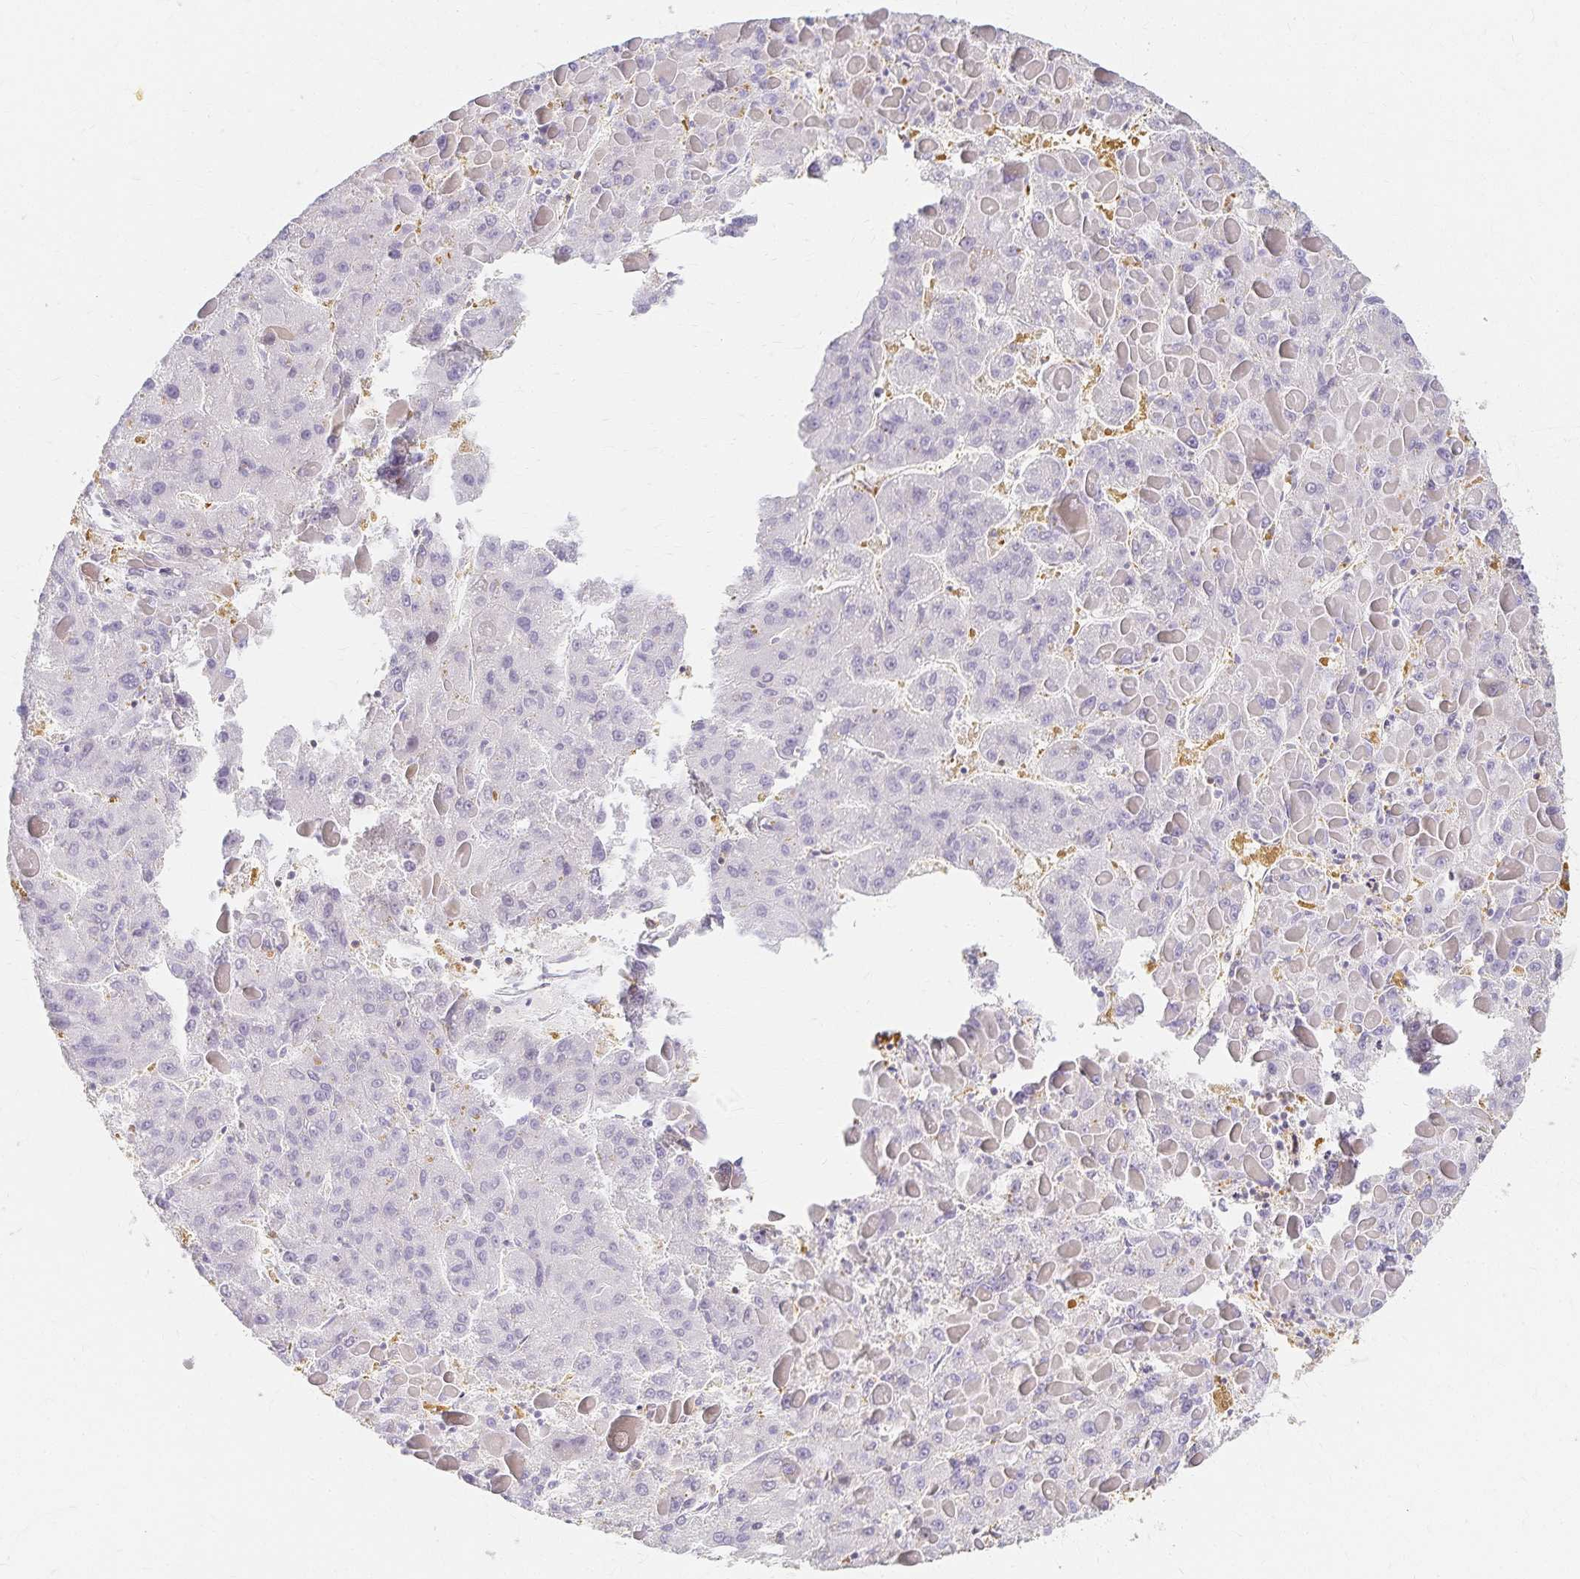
{"staining": {"intensity": "negative", "quantity": "none", "location": "none"}, "tissue": "liver cancer", "cell_type": "Tumor cells", "image_type": "cancer", "snomed": [{"axis": "morphology", "description": "Carcinoma, Hepatocellular, NOS"}, {"axis": "topography", "description": "Liver"}], "caption": "This histopathology image is of liver cancer stained with immunohistochemistry (IHC) to label a protein in brown with the nuclei are counter-stained blue. There is no staining in tumor cells.", "gene": "AZGP1", "patient": {"sex": "female", "age": 82}}